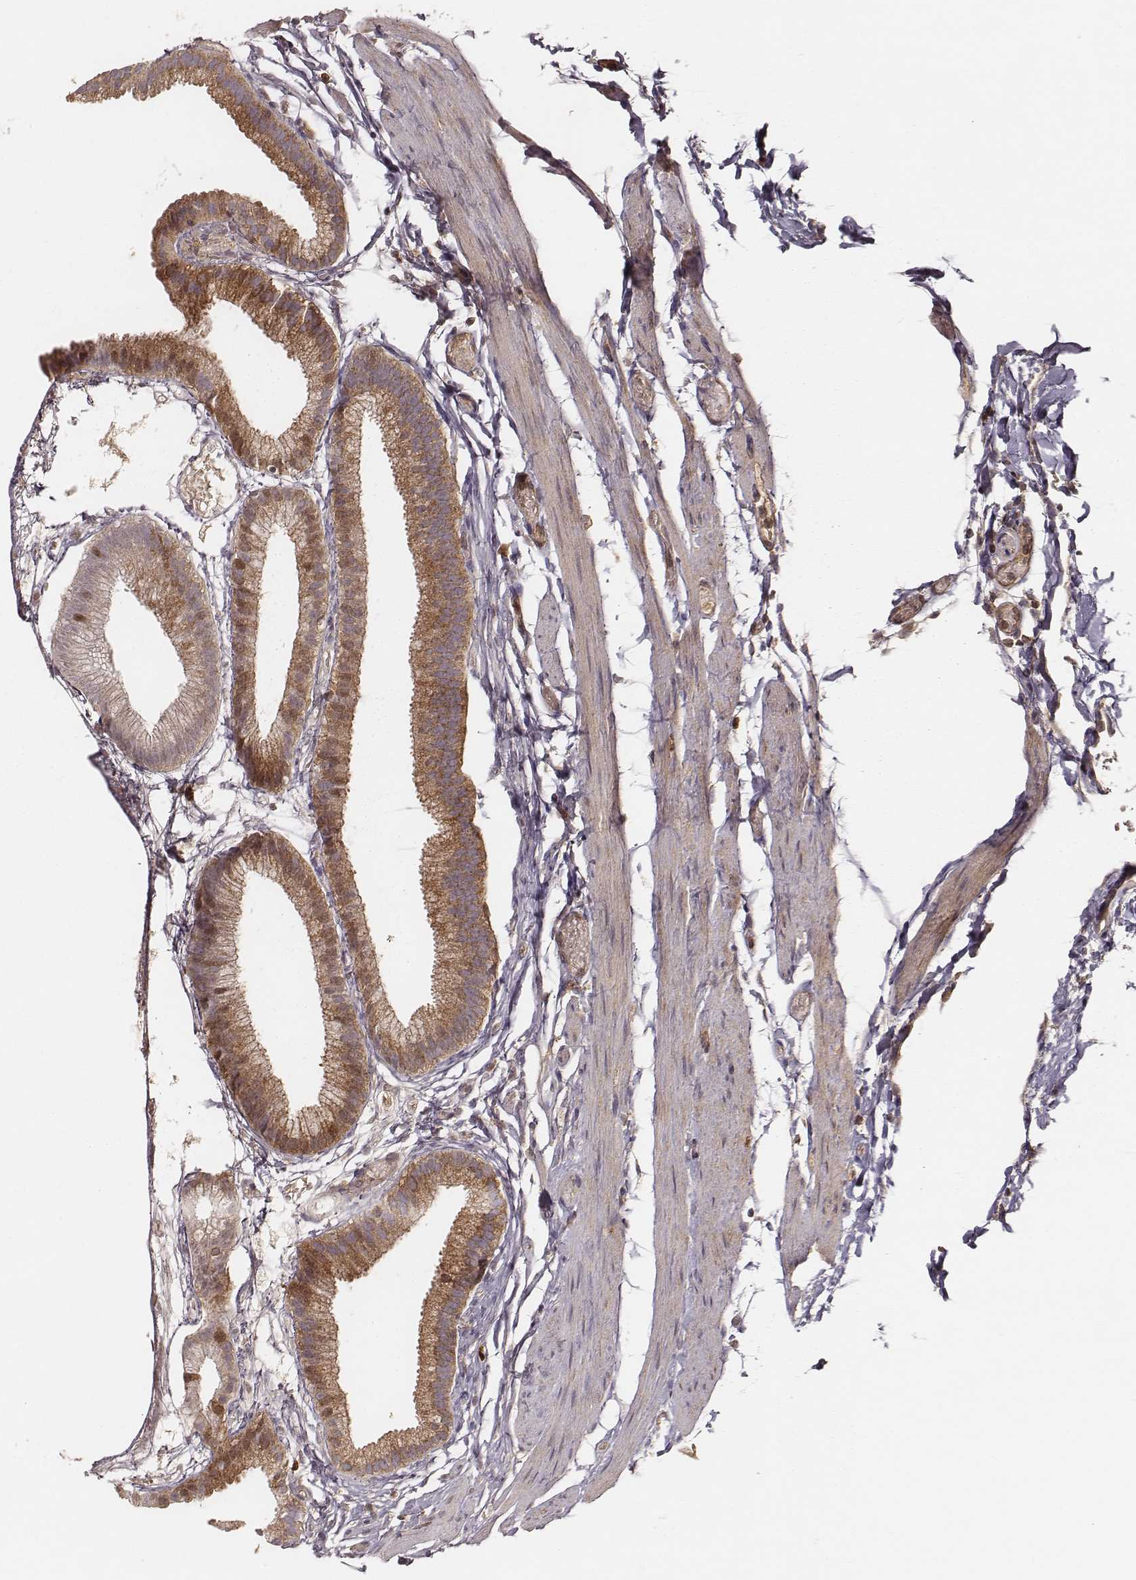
{"staining": {"intensity": "moderate", "quantity": ">75%", "location": "cytoplasmic/membranous"}, "tissue": "gallbladder", "cell_type": "Glandular cells", "image_type": "normal", "snomed": [{"axis": "morphology", "description": "Normal tissue, NOS"}, {"axis": "topography", "description": "Gallbladder"}], "caption": "Glandular cells reveal medium levels of moderate cytoplasmic/membranous expression in approximately >75% of cells in benign gallbladder. (Brightfield microscopy of DAB IHC at high magnification).", "gene": "CARS1", "patient": {"sex": "female", "age": 45}}